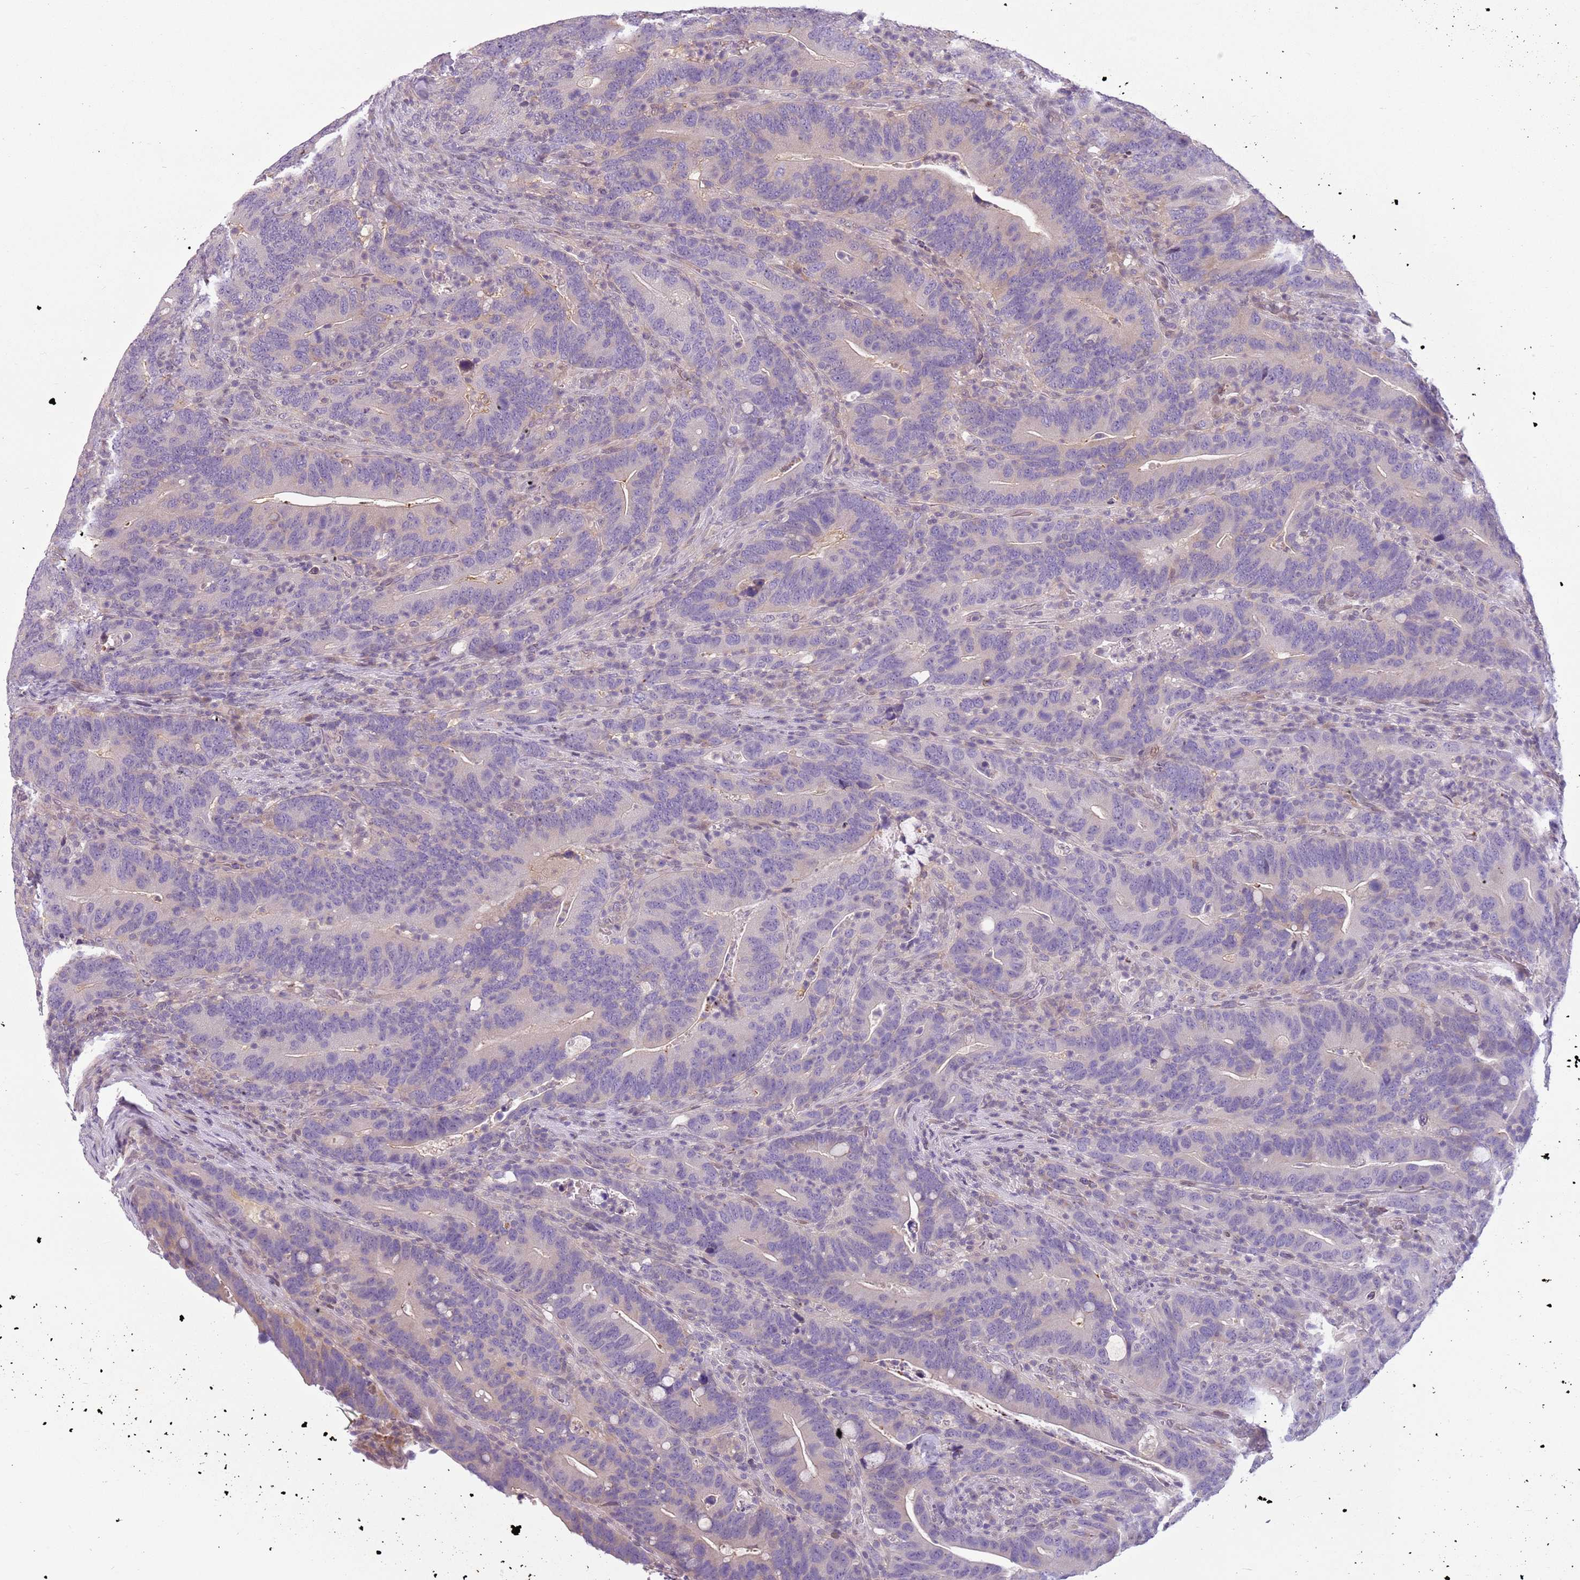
{"staining": {"intensity": "negative", "quantity": "none", "location": "none"}, "tissue": "colorectal cancer", "cell_type": "Tumor cells", "image_type": "cancer", "snomed": [{"axis": "morphology", "description": "Adenocarcinoma, NOS"}, {"axis": "topography", "description": "Colon"}], "caption": "IHC micrograph of neoplastic tissue: human colorectal adenocarcinoma stained with DAB (3,3'-diaminobenzidine) displays no significant protein expression in tumor cells.", "gene": "DEFB116", "patient": {"sex": "female", "age": 66}}